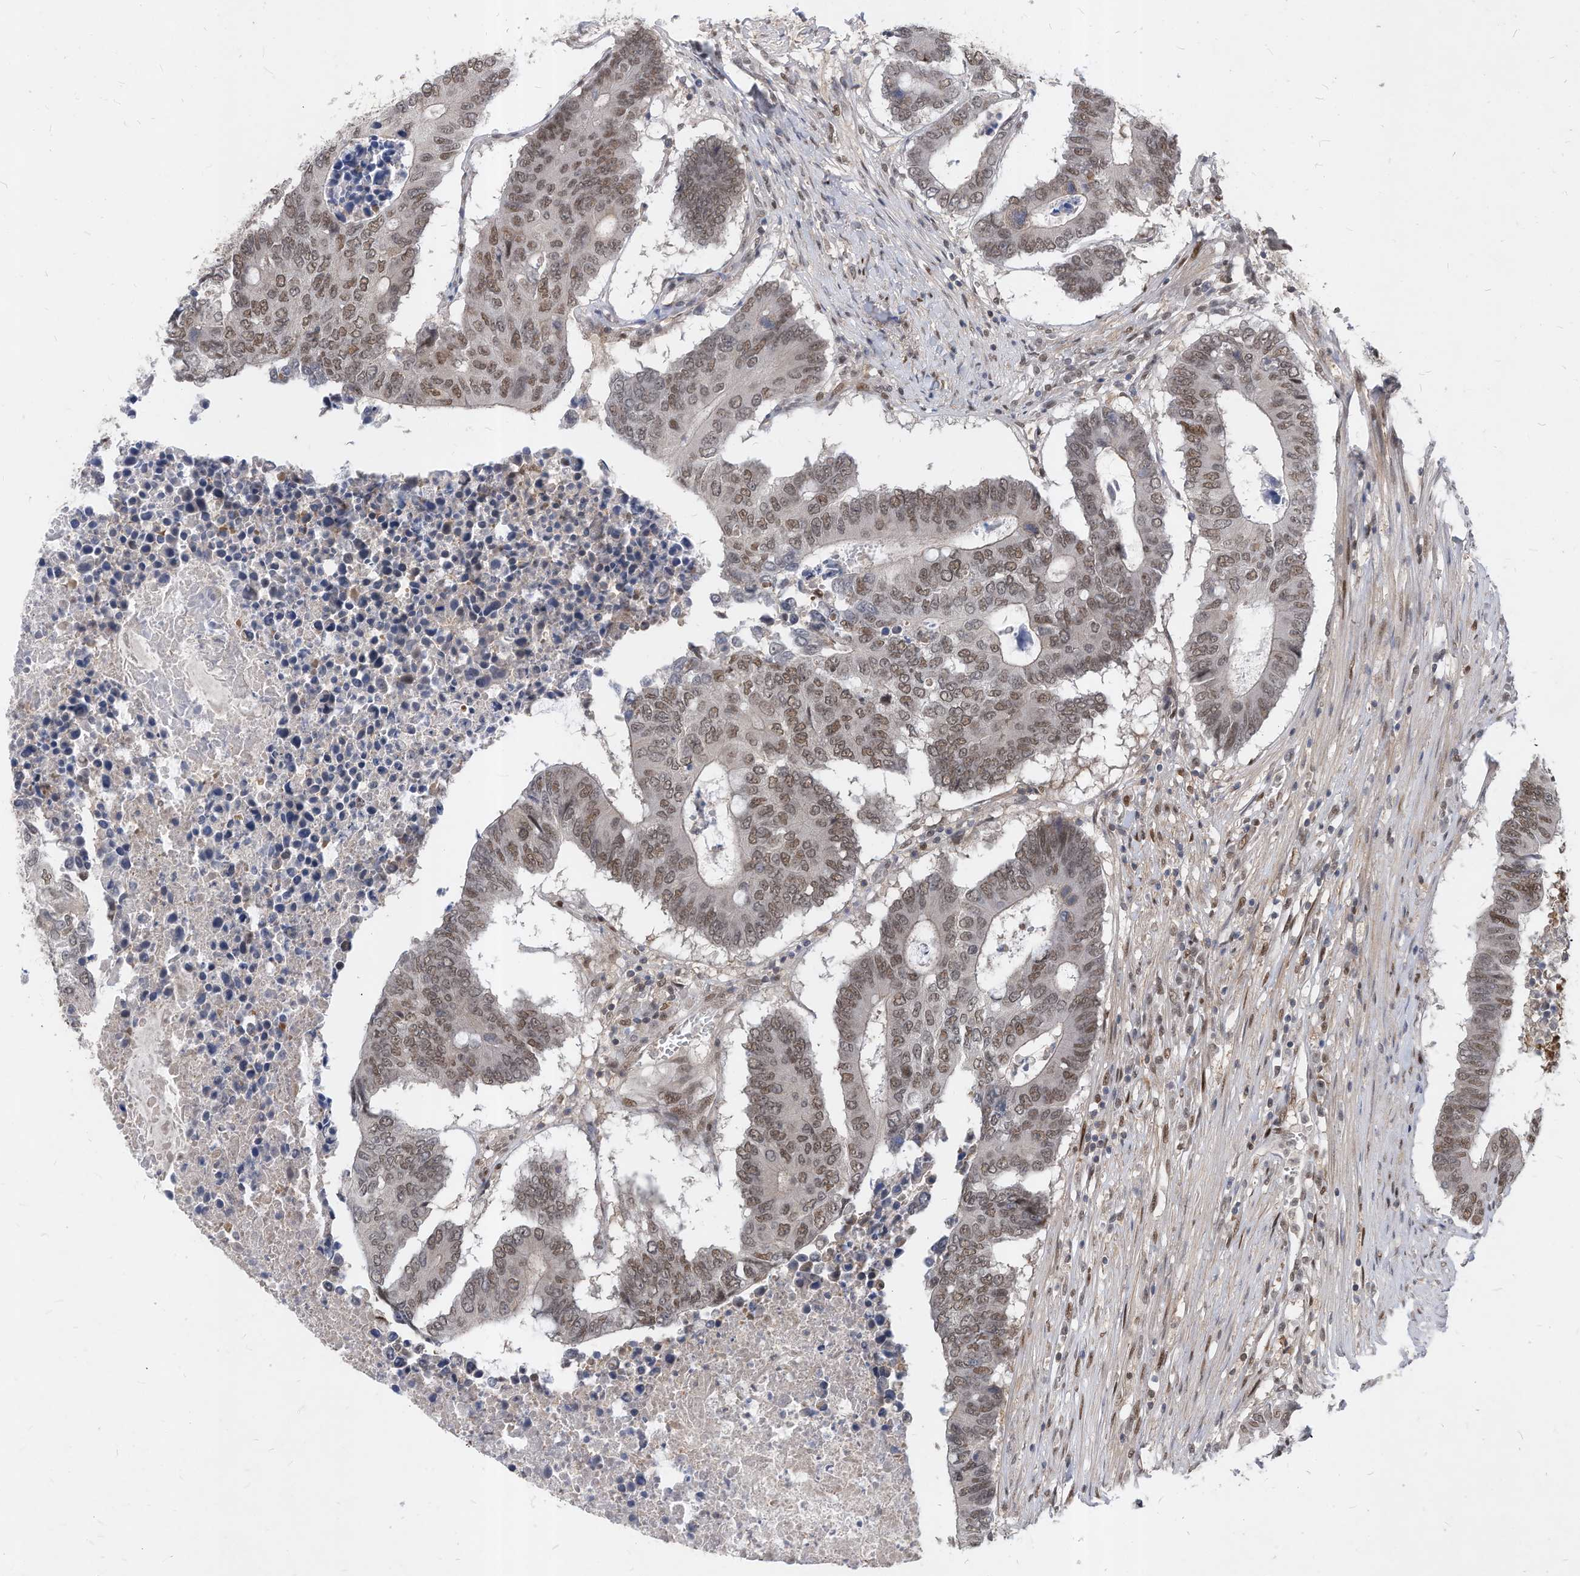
{"staining": {"intensity": "moderate", "quantity": ">75%", "location": "nuclear"}, "tissue": "colorectal cancer", "cell_type": "Tumor cells", "image_type": "cancer", "snomed": [{"axis": "morphology", "description": "Adenocarcinoma, NOS"}, {"axis": "topography", "description": "Colon"}], "caption": "Human colorectal adenocarcinoma stained with a protein marker exhibits moderate staining in tumor cells.", "gene": "KPNB1", "patient": {"sex": "male", "age": 87}}